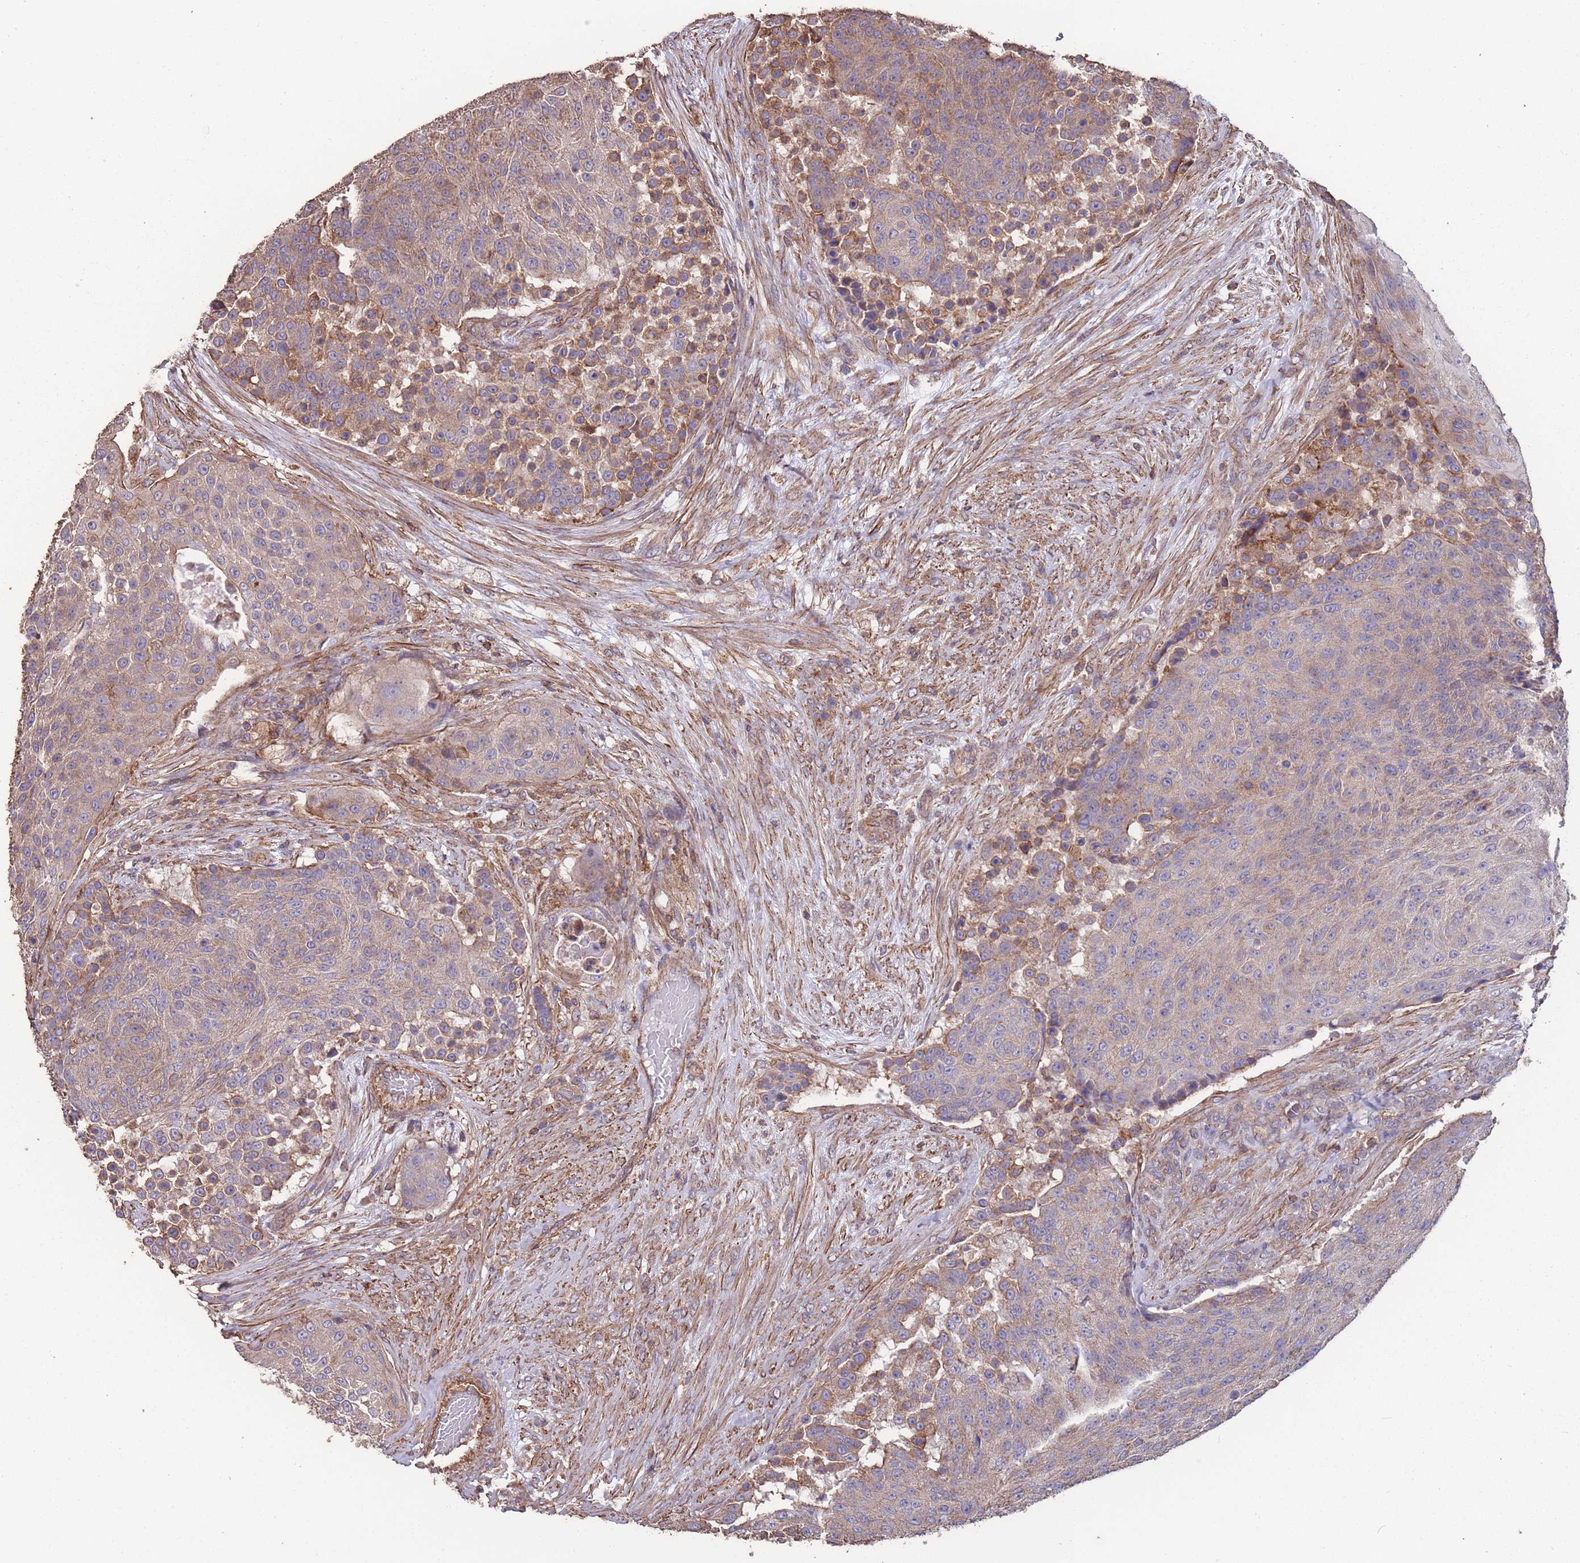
{"staining": {"intensity": "weak", "quantity": "25%-75%", "location": "cytoplasmic/membranous"}, "tissue": "urothelial cancer", "cell_type": "Tumor cells", "image_type": "cancer", "snomed": [{"axis": "morphology", "description": "Urothelial carcinoma, High grade"}, {"axis": "topography", "description": "Urinary bladder"}], "caption": "Weak cytoplasmic/membranous staining for a protein is seen in approximately 25%-75% of tumor cells of urothelial cancer using IHC.", "gene": "NUDT21", "patient": {"sex": "female", "age": 63}}